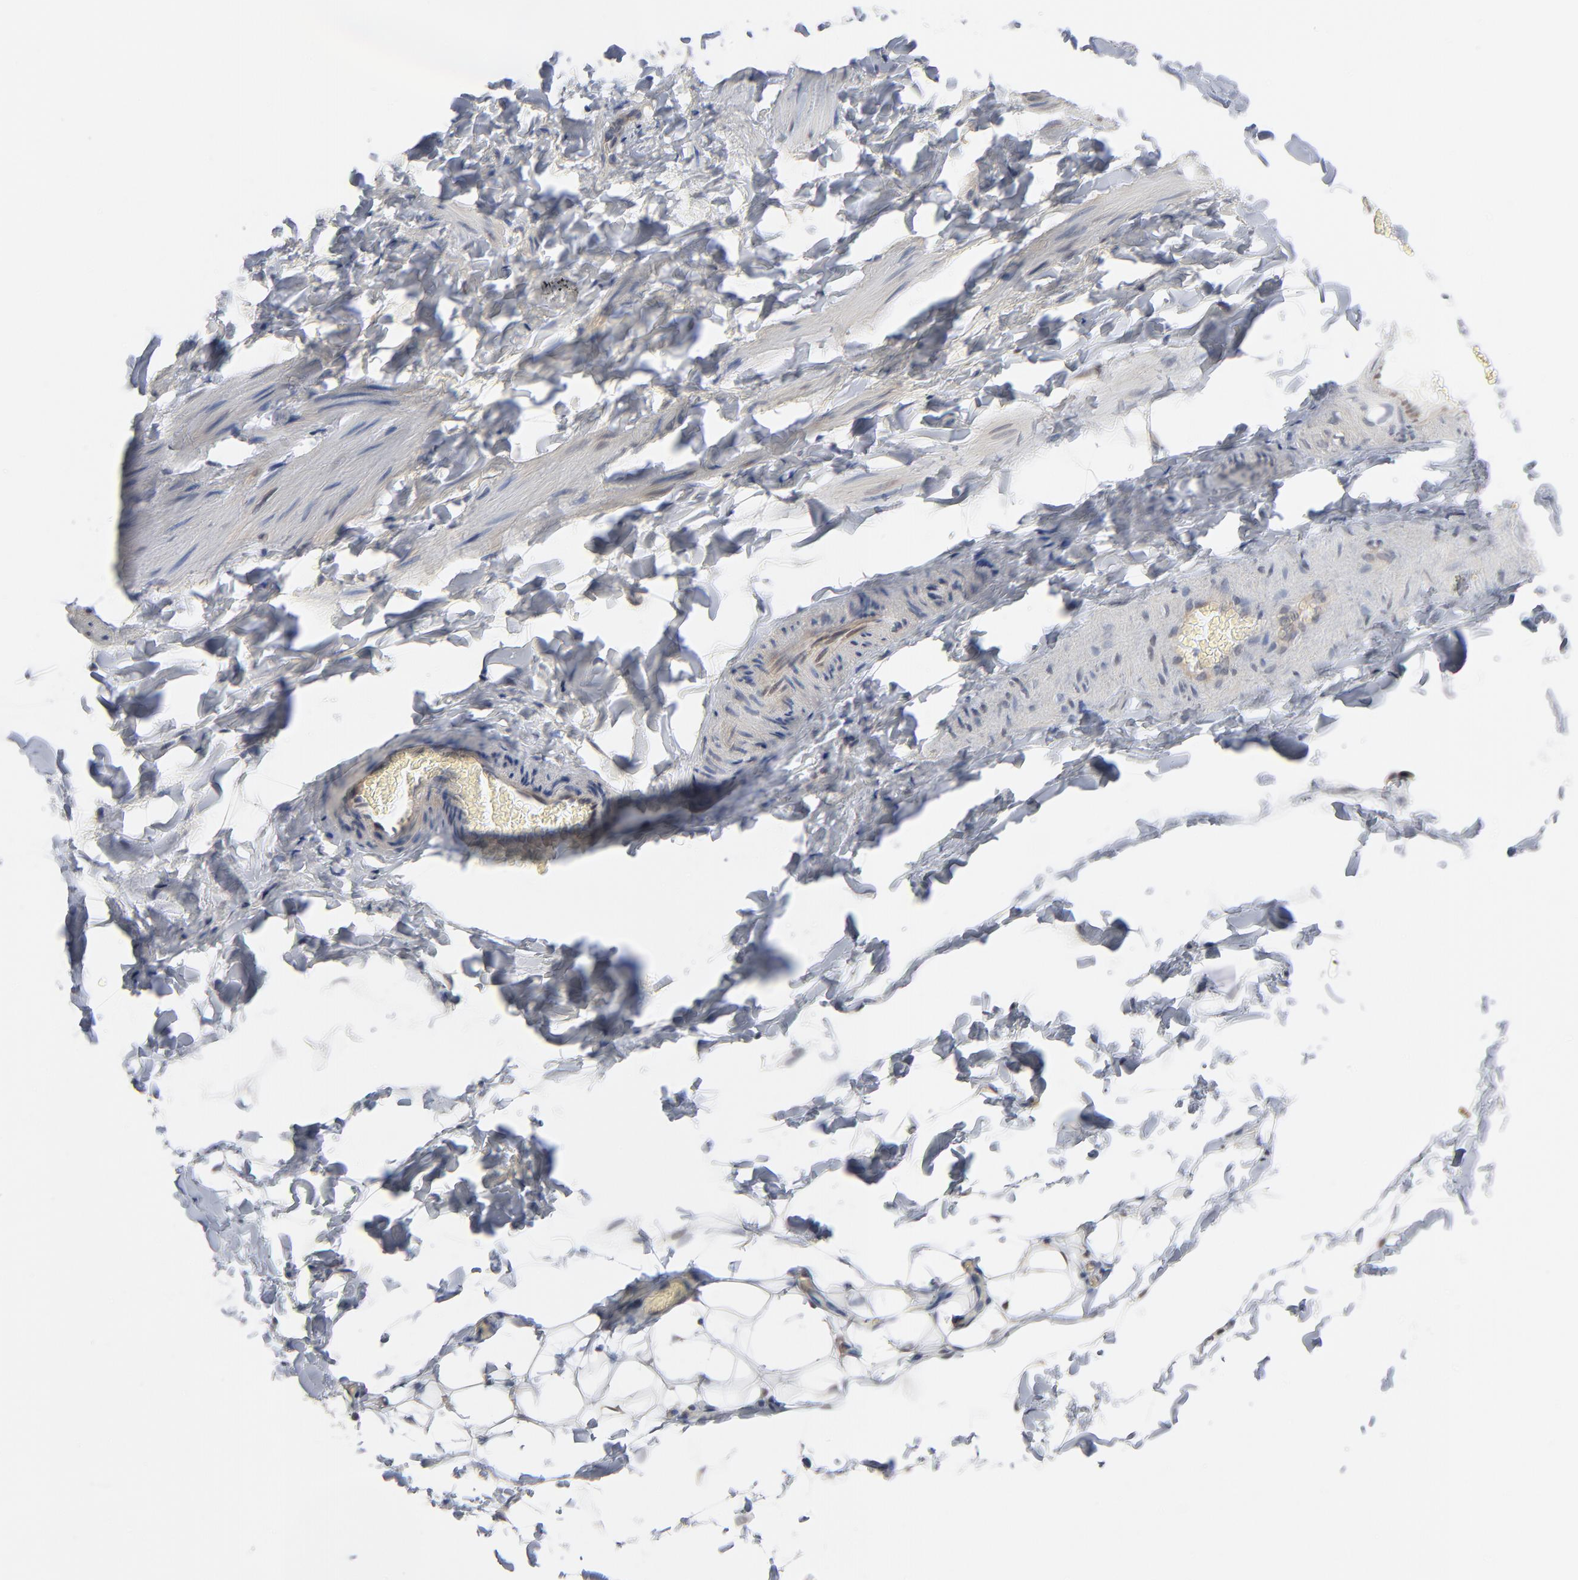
{"staining": {"intensity": "moderate", "quantity": "25%-75%", "location": "cytoplasmic/membranous"}, "tissue": "adipose tissue", "cell_type": "Adipocytes", "image_type": "normal", "snomed": [{"axis": "morphology", "description": "Normal tissue, NOS"}, {"axis": "topography", "description": "Soft tissue"}], "caption": "The micrograph displays immunohistochemical staining of benign adipose tissue. There is moderate cytoplasmic/membranous positivity is seen in approximately 25%-75% of adipocytes.", "gene": "EPCAM", "patient": {"sex": "male", "age": 26}}